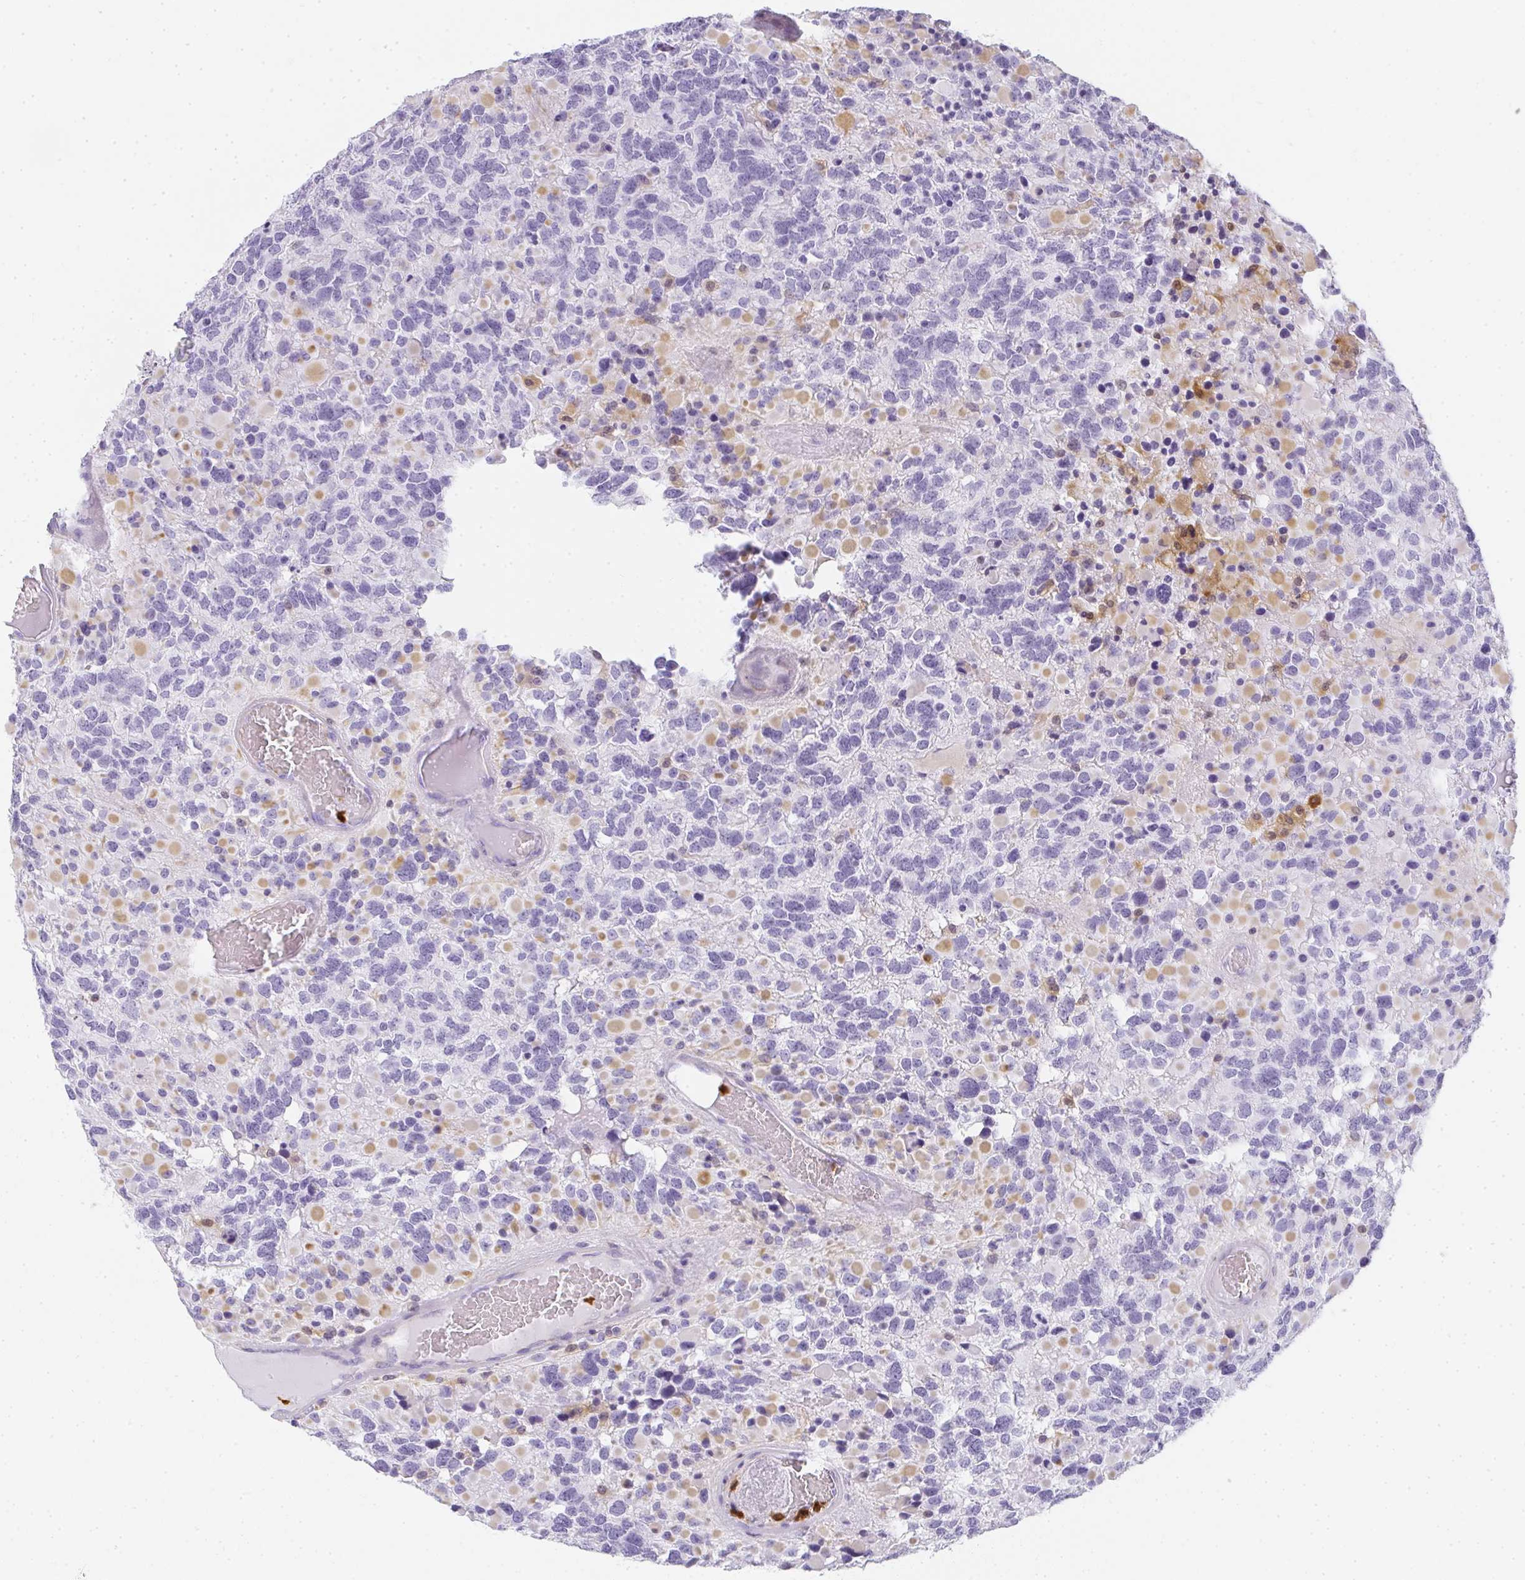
{"staining": {"intensity": "moderate", "quantity": "<25%", "location": "cytoplasmic/membranous"}, "tissue": "glioma", "cell_type": "Tumor cells", "image_type": "cancer", "snomed": [{"axis": "morphology", "description": "Glioma, malignant, High grade"}, {"axis": "topography", "description": "Brain"}], "caption": "Immunohistochemistry (DAB) staining of glioma displays moderate cytoplasmic/membranous protein expression in approximately <25% of tumor cells.", "gene": "HK3", "patient": {"sex": "female", "age": 40}}